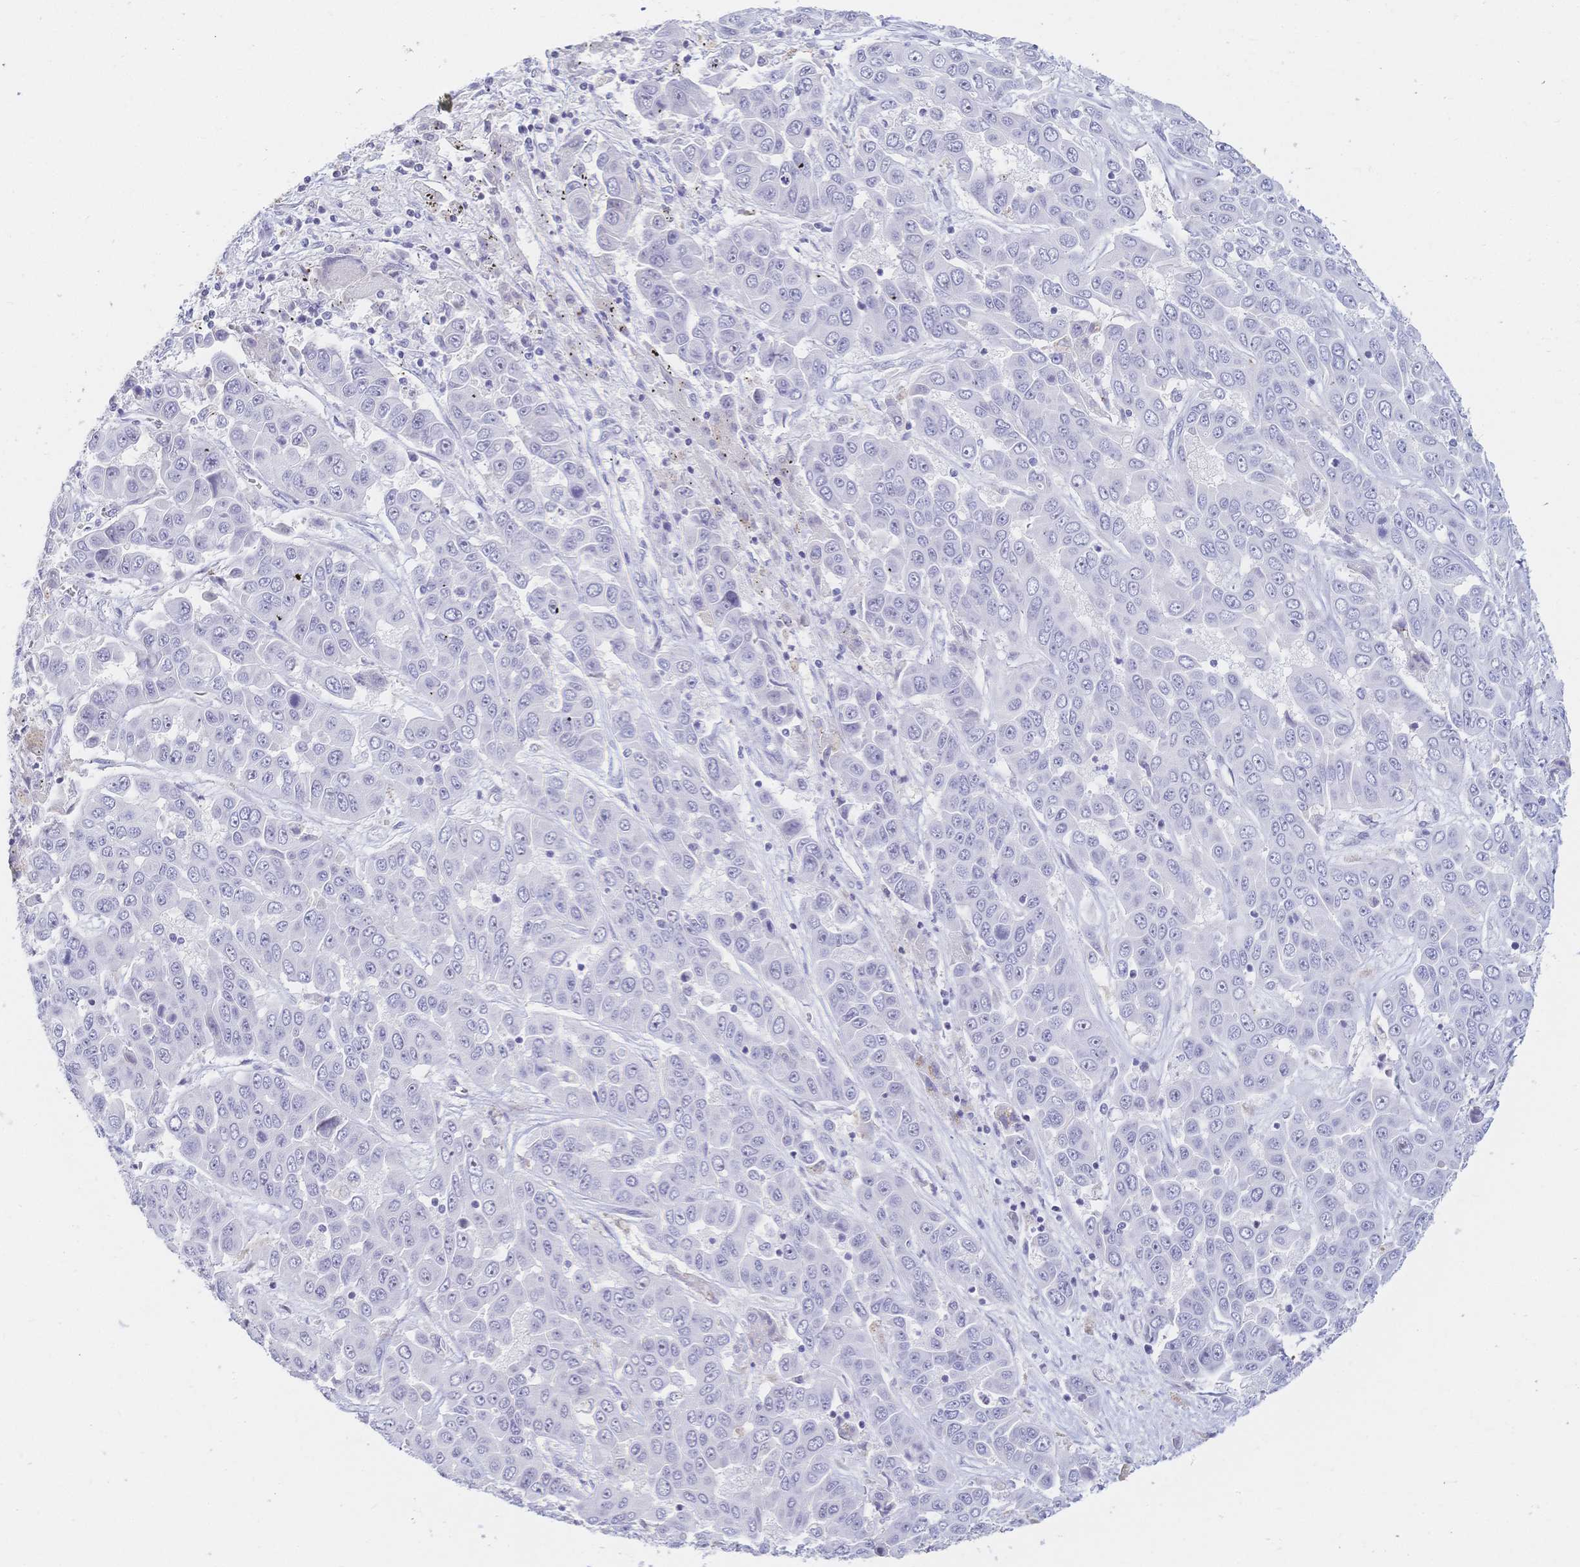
{"staining": {"intensity": "negative", "quantity": "none", "location": "none"}, "tissue": "liver cancer", "cell_type": "Tumor cells", "image_type": "cancer", "snomed": [{"axis": "morphology", "description": "Cholangiocarcinoma"}, {"axis": "topography", "description": "Liver"}], "caption": "Micrograph shows no protein positivity in tumor cells of liver cancer (cholangiocarcinoma) tissue.", "gene": "CR2", "patient": {"sex": "female", "age": 52}}